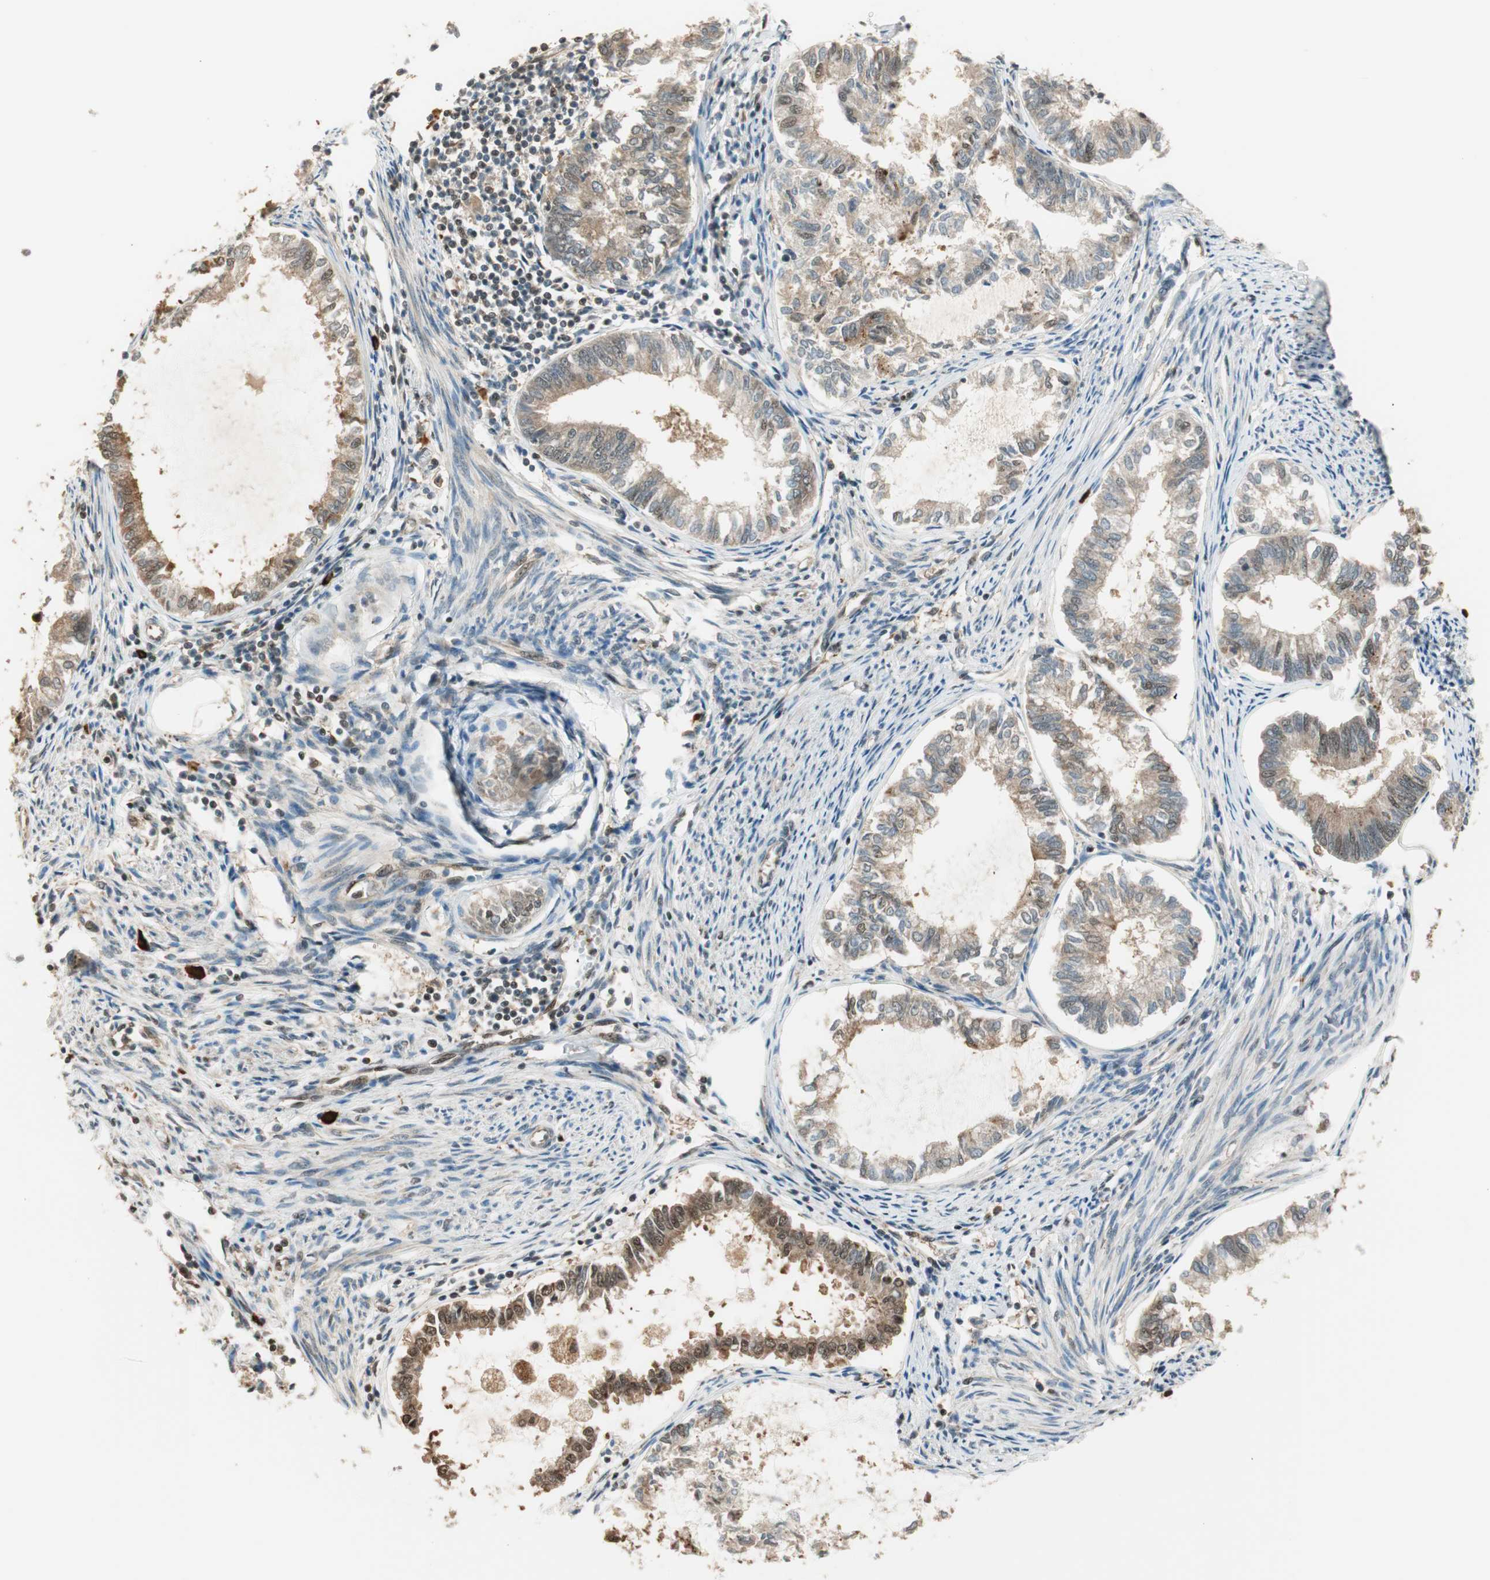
{"staining": {"intensity": "moderate", "quantity": ">75%", "location": "cytoplasmic/membranous,nuclear"}, "tissue": "endometrial cancer", "cell_type": "Tumor cells", "image_type": "cancer", "snomed": [{"axis": "morphology", "description": "Adenocarcinoma, NOS"}, {"axis": "topography", "description": "Endometrium"}], "caption": "Endometrial adenocarcinoma tissue exhibits moderate cytoplasmic/membranous and nuclear staining in about >75% of tumor cells (brown staining indicates protein expression, while blue staining denotes nuclei).", "gene": "ZNF443", "patient": {"sex": "female", "age": 86}}